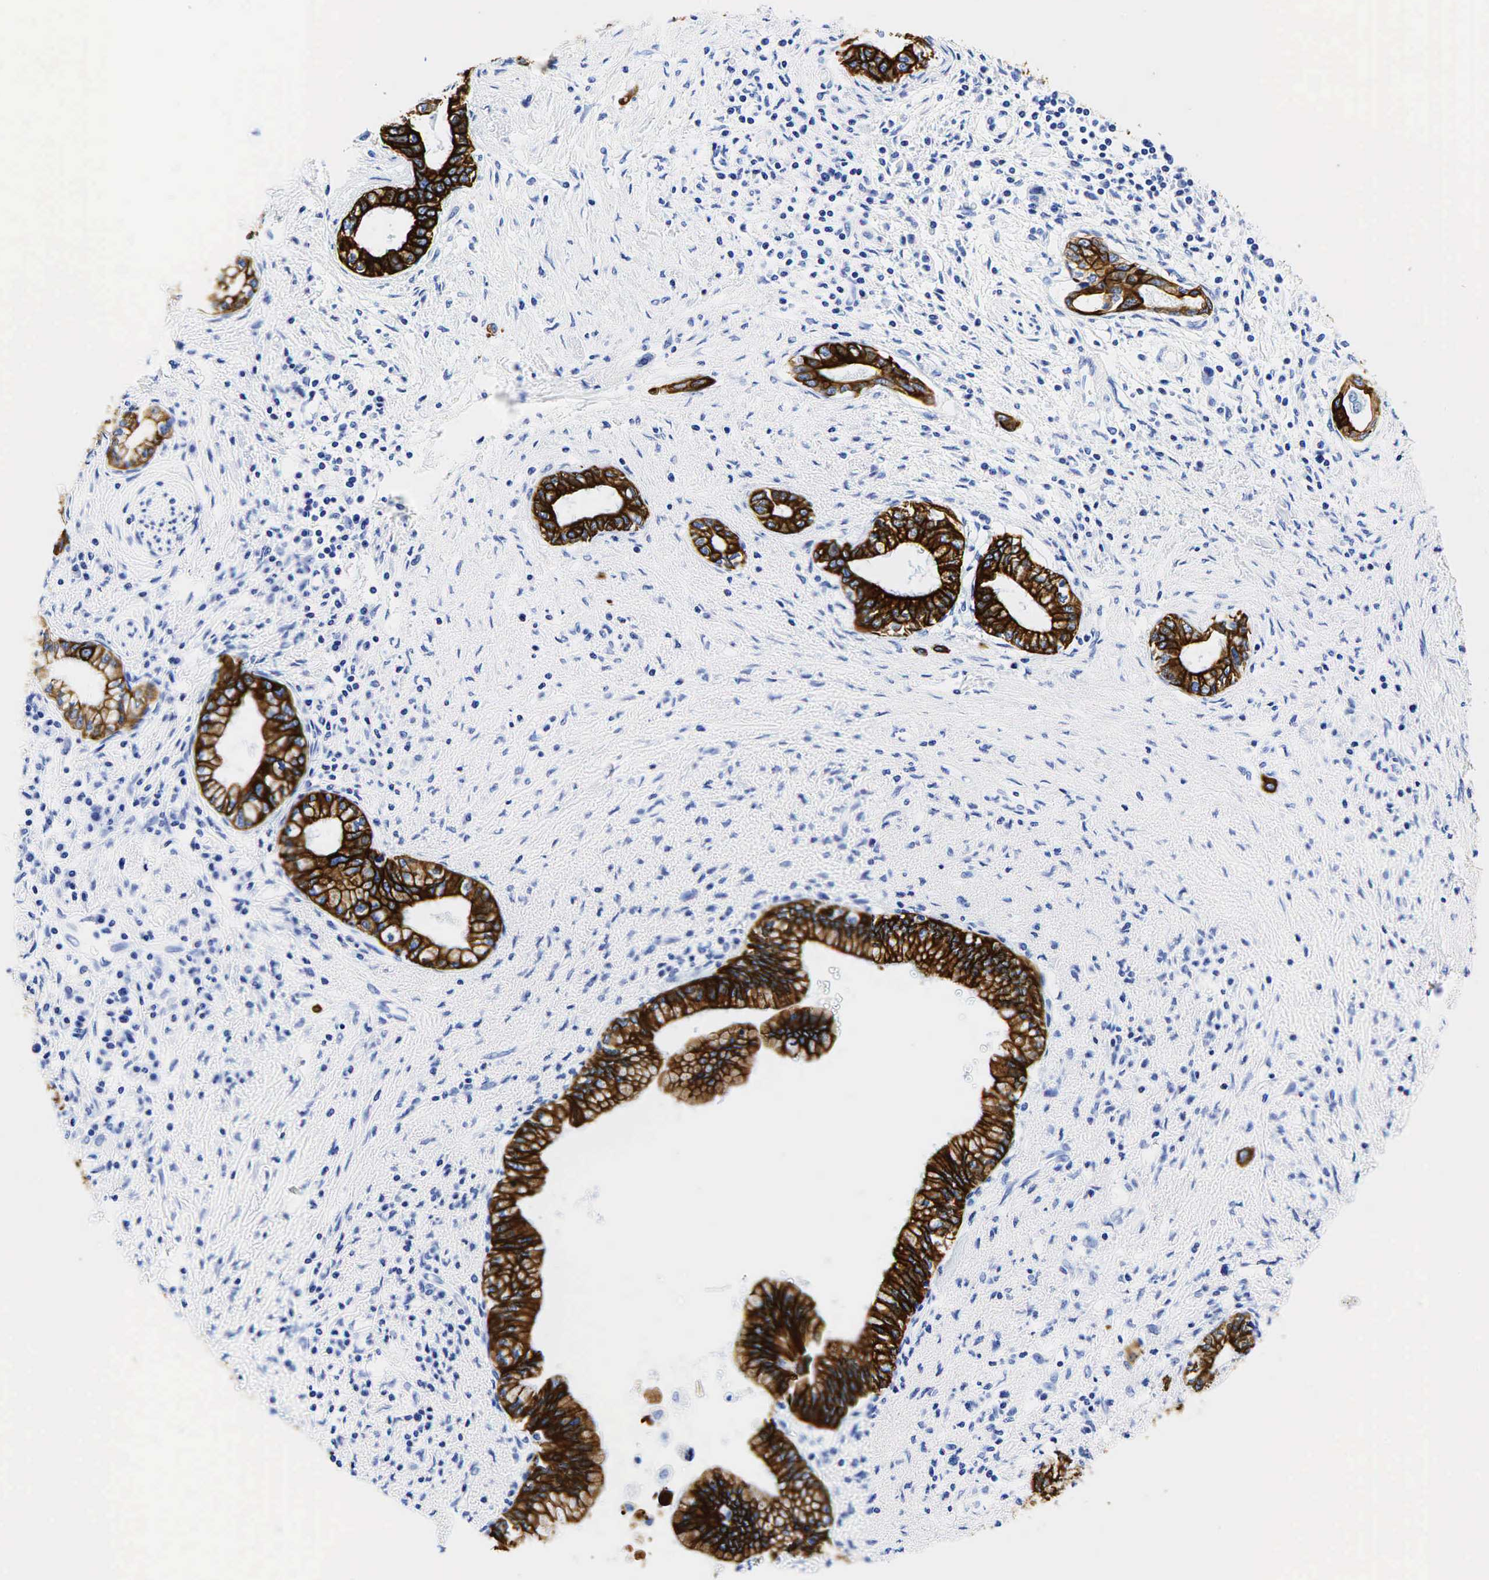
{"staining": {"intensity": "strong", "quantity": ">75%", "location": "cytoplasmic/membranous"}, "tissue": "pancreatic cancer", "cell_type": "Tumor cells", "image_type": "cancer", "snomed": [{"axis": "morphology", "description": "Adenocarcinoma, NOS"}, {"axis": "topography", "description": "Pancreas"}], "caption": "Human adenocarcinoma (pancreatic) stained for a protein (brown) displays strong cytoplasmic/membranous positive expression in about >75% of tumor cells.", "gene": "KRT19", "patient": {"sex": "female", "age": 64}}